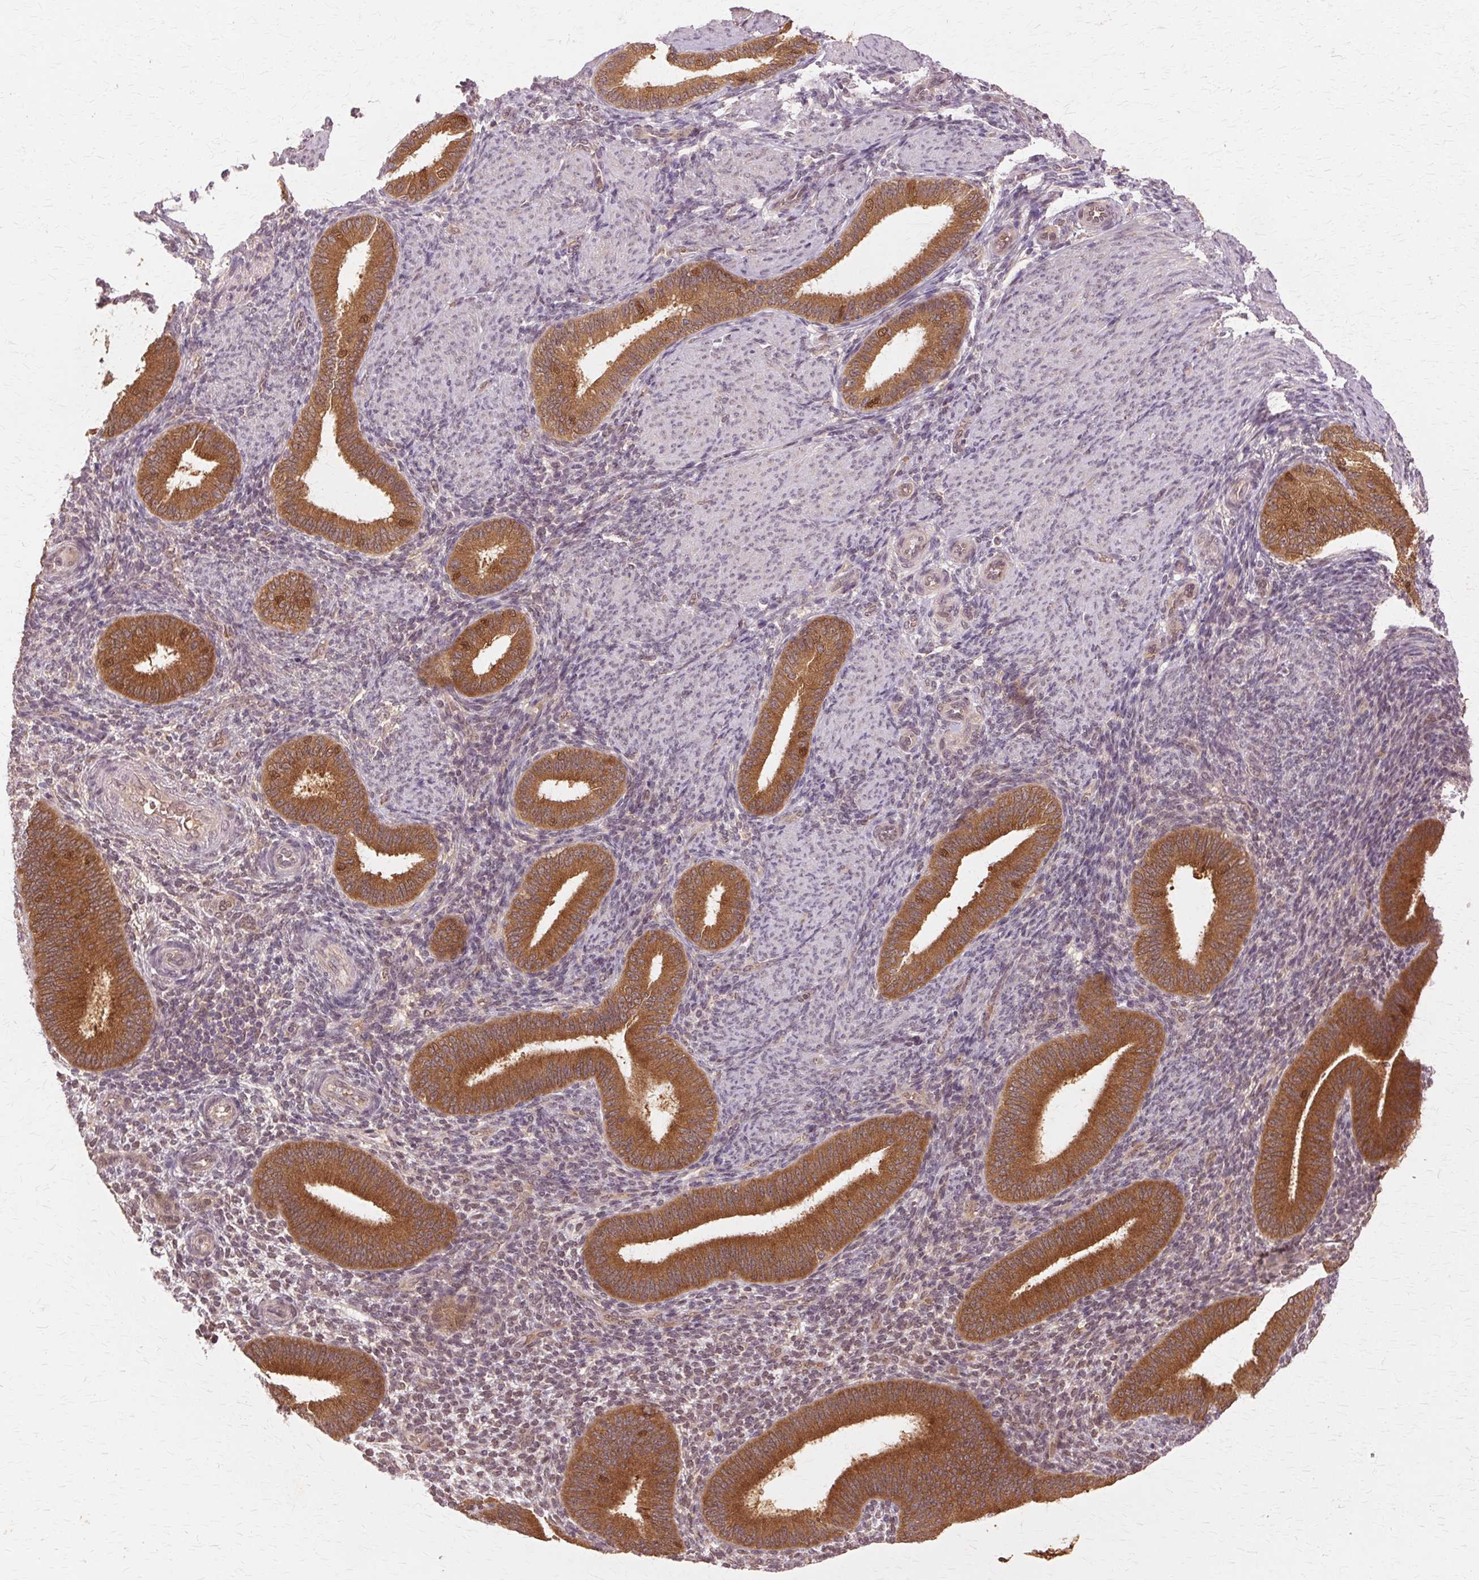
{"staining": {"intensity": "weak", "quantity": "<25%", "location": "nuclear"}, "tissue": "endometrium", "cell_type": "Cells in endometrial stroma", "image_type": "normal", "snomed": [{"axis": "morphology", "description": "Normal tissue, NOS"}, {"axis": "topography", "description": "Endometrium"}], "caption": "Immunohistochemical staining of benign human endometrium displays no significant expression in cells in endometrial stroma. (DAB immunohistochemistry, high magnification).", "gene": "PRMT5", "patient": {"sex": "female", "age": 39}}